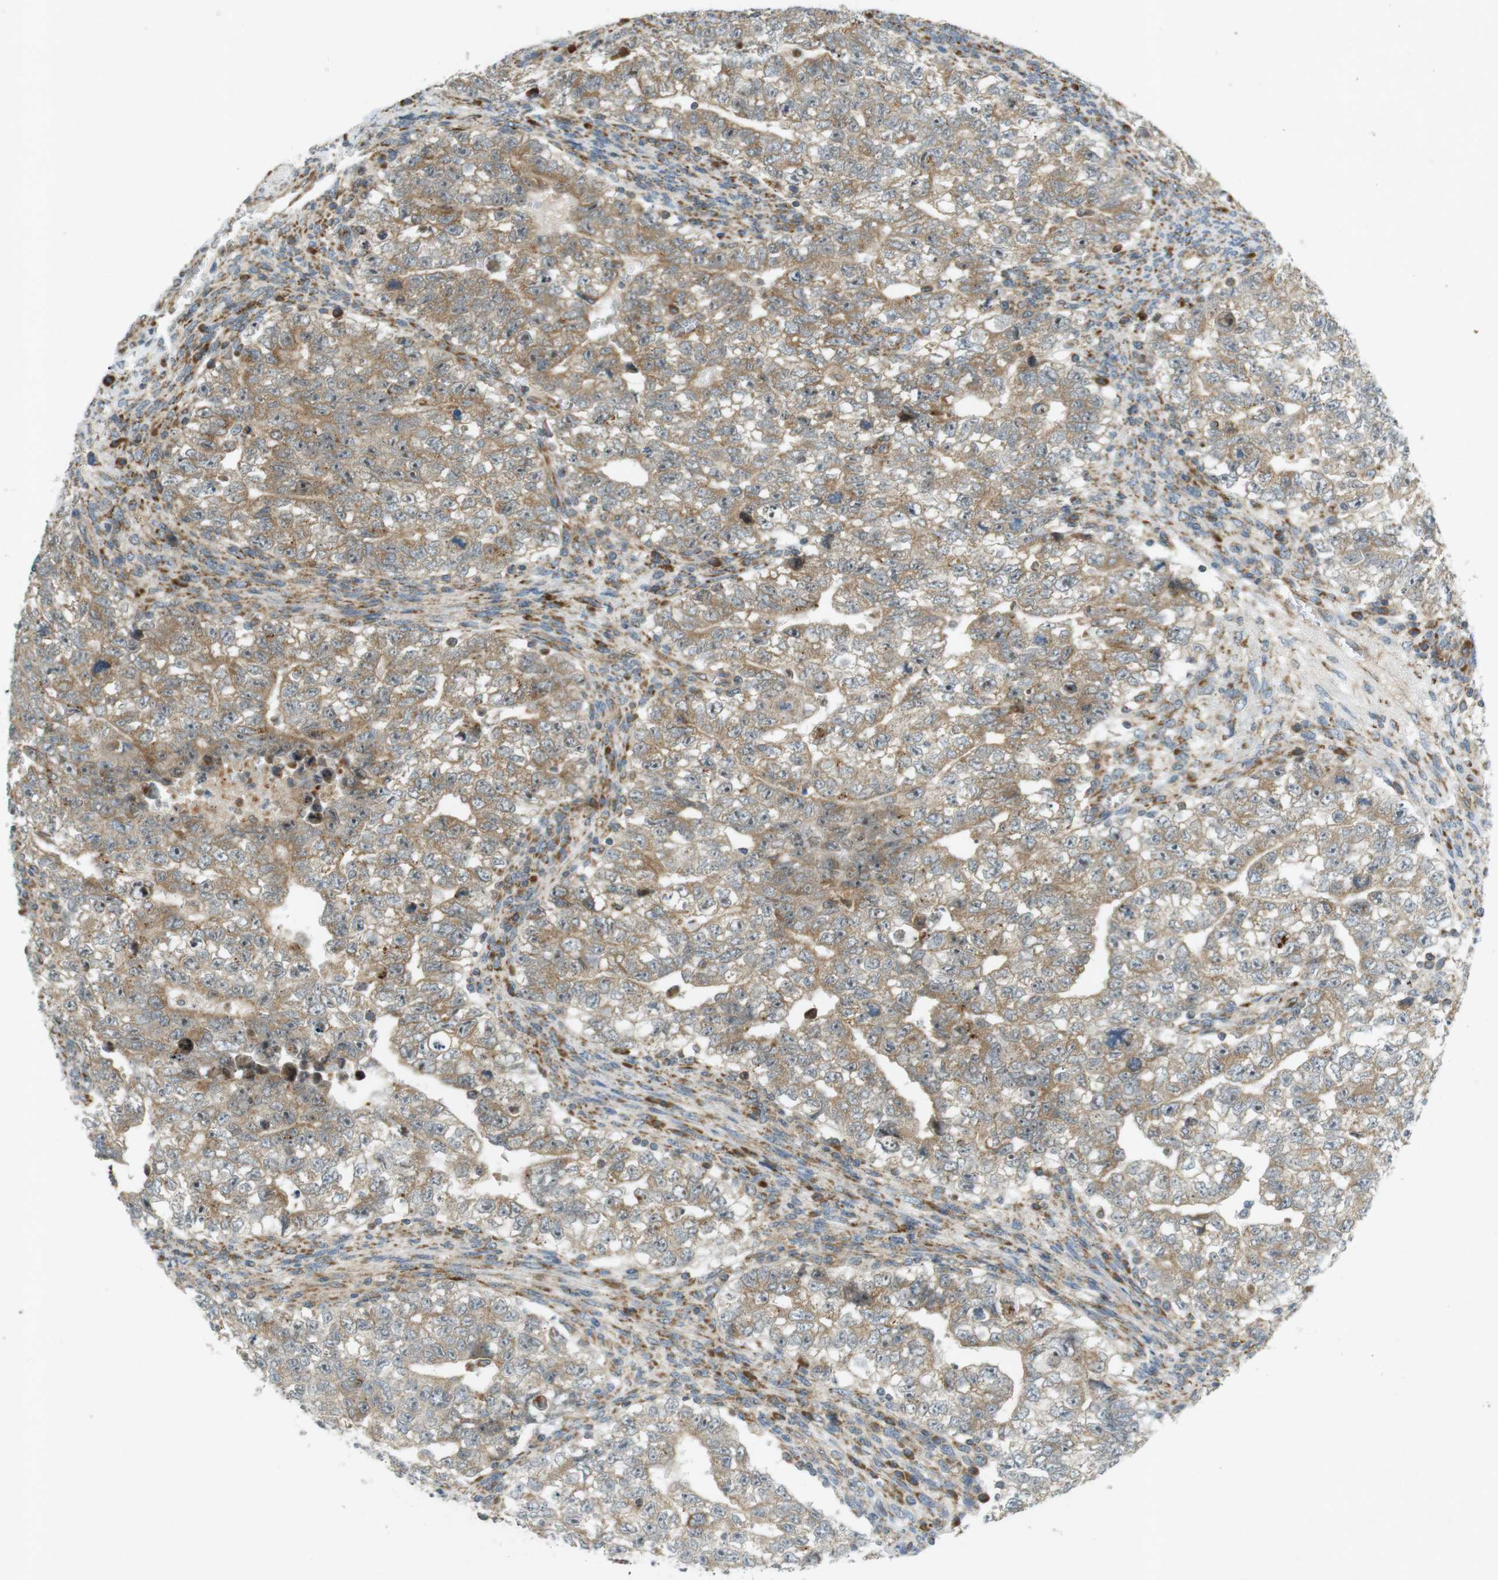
{"staining": {"intensity": "weak", "quantity": "25%-75%", "location": "cytoplasmic/membranous"}, "tissue": "testis cancer", "cell_type": "Tumor cells", "image_type": "cancer", "snomed": [{"axis": "morphology", "description": "Seminoma, NOS"}, {"axis": "morphology", "description": "Carcinoma, Embryonal, NOS"}, {"axis": "topography", "description": "Testis"}], "caption": "Seminoma (testis) stained with immunohistochemistry displays weak cytoplasmic/membranous positivity in approximately 25%-75% of tumor cells.", "gene": "SLC41A1", "patient": {"sex": "male", "age": 38}}